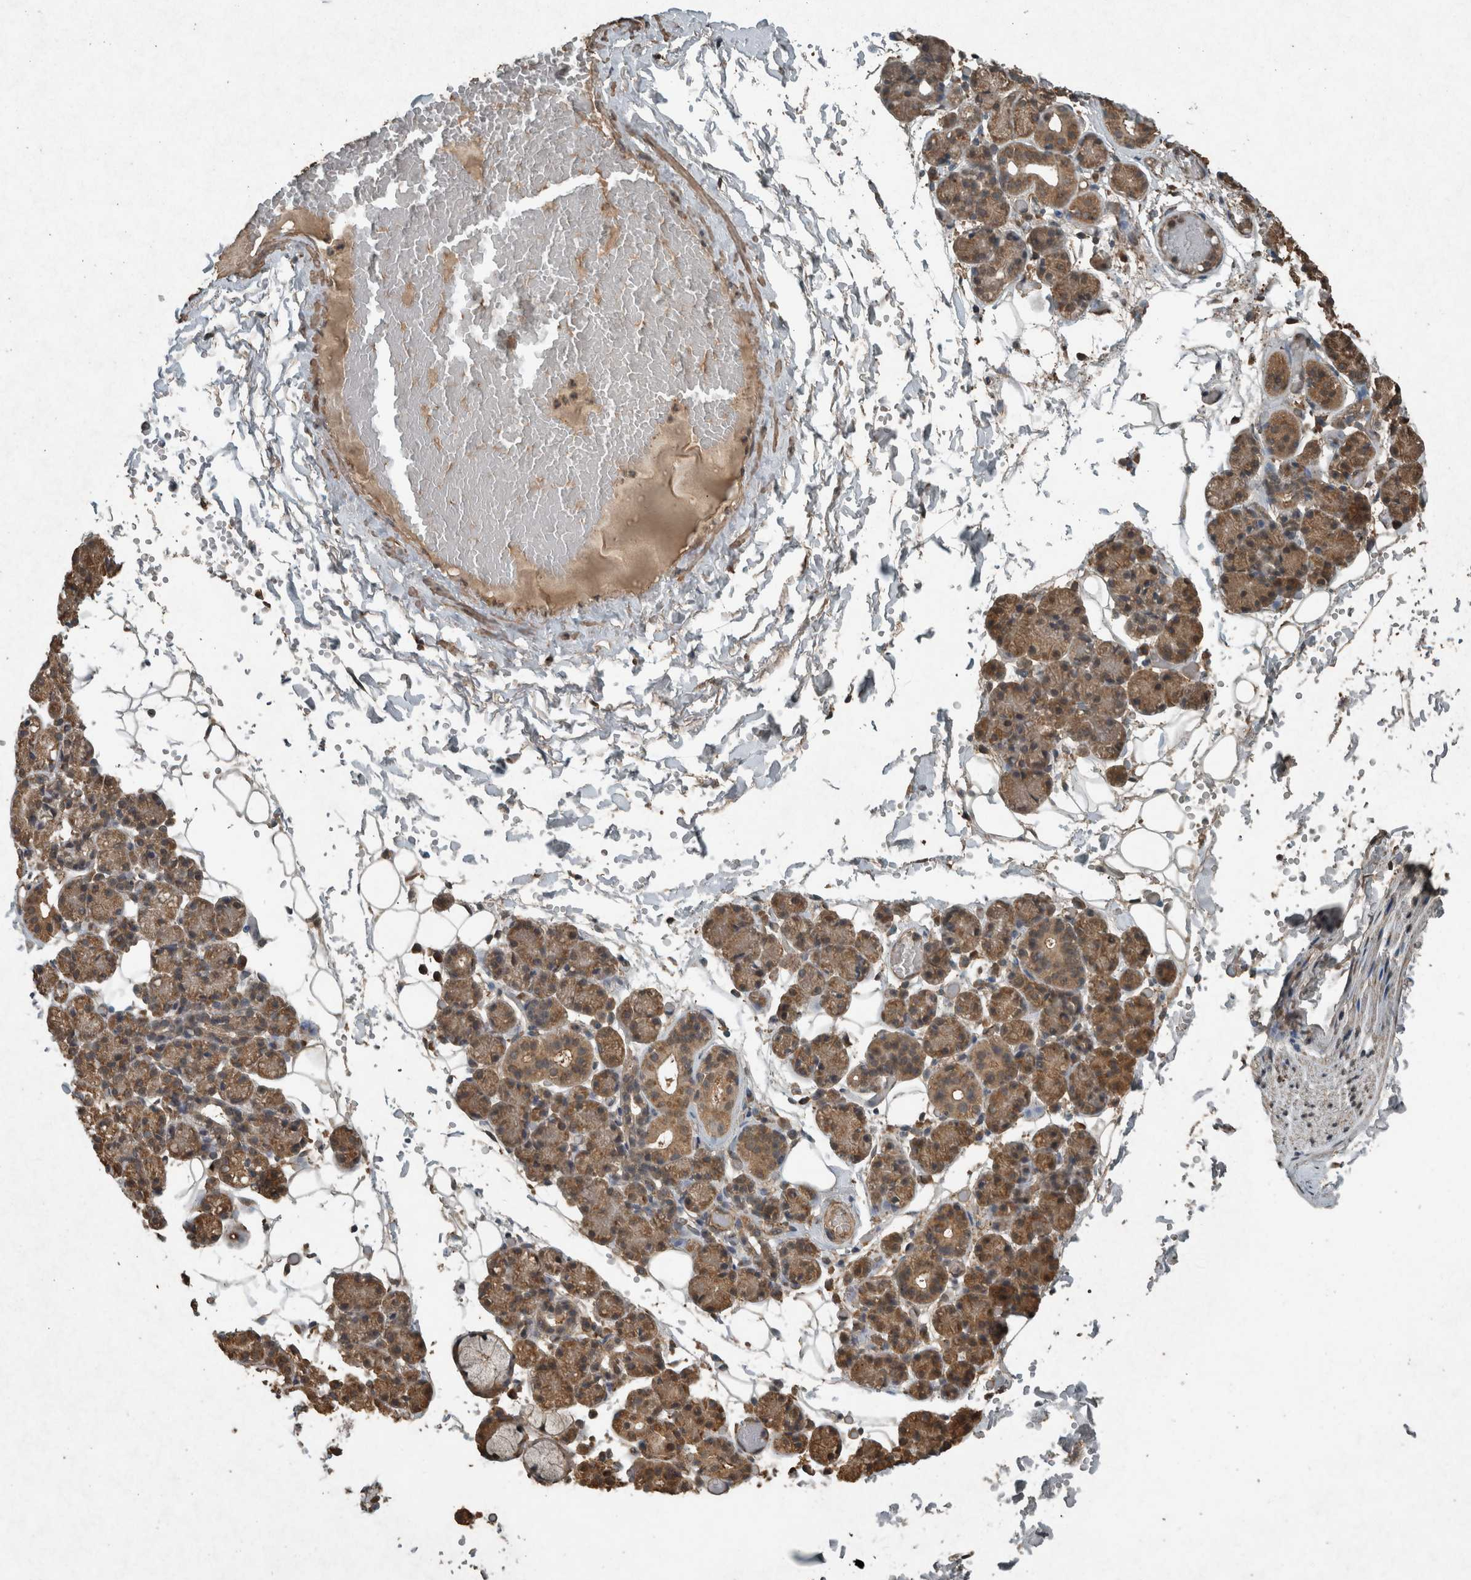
{"staining": {"intensity": "moderate", "quantity": ">75%", "location": "cytoplasmic/membranous,nuclear"}, "tissue": "salivary gland", "cell_type": "Glandular cells", "image_type": "normal", "snomed": [{"axis": "morphology", "description": "Normal tissue, NOS"}, {"axis": "topography", "description": "Salivary gland"}], "caption": "An IHC histopathology image of normal tissue is shown. Protein staining in brown highlights moderate cytoplasmic/membranous,nuclear positivity in salivary gland within glandular cells.", "gene": "ARHGEF12", "patient": {"sex": "male", "age": 63}}